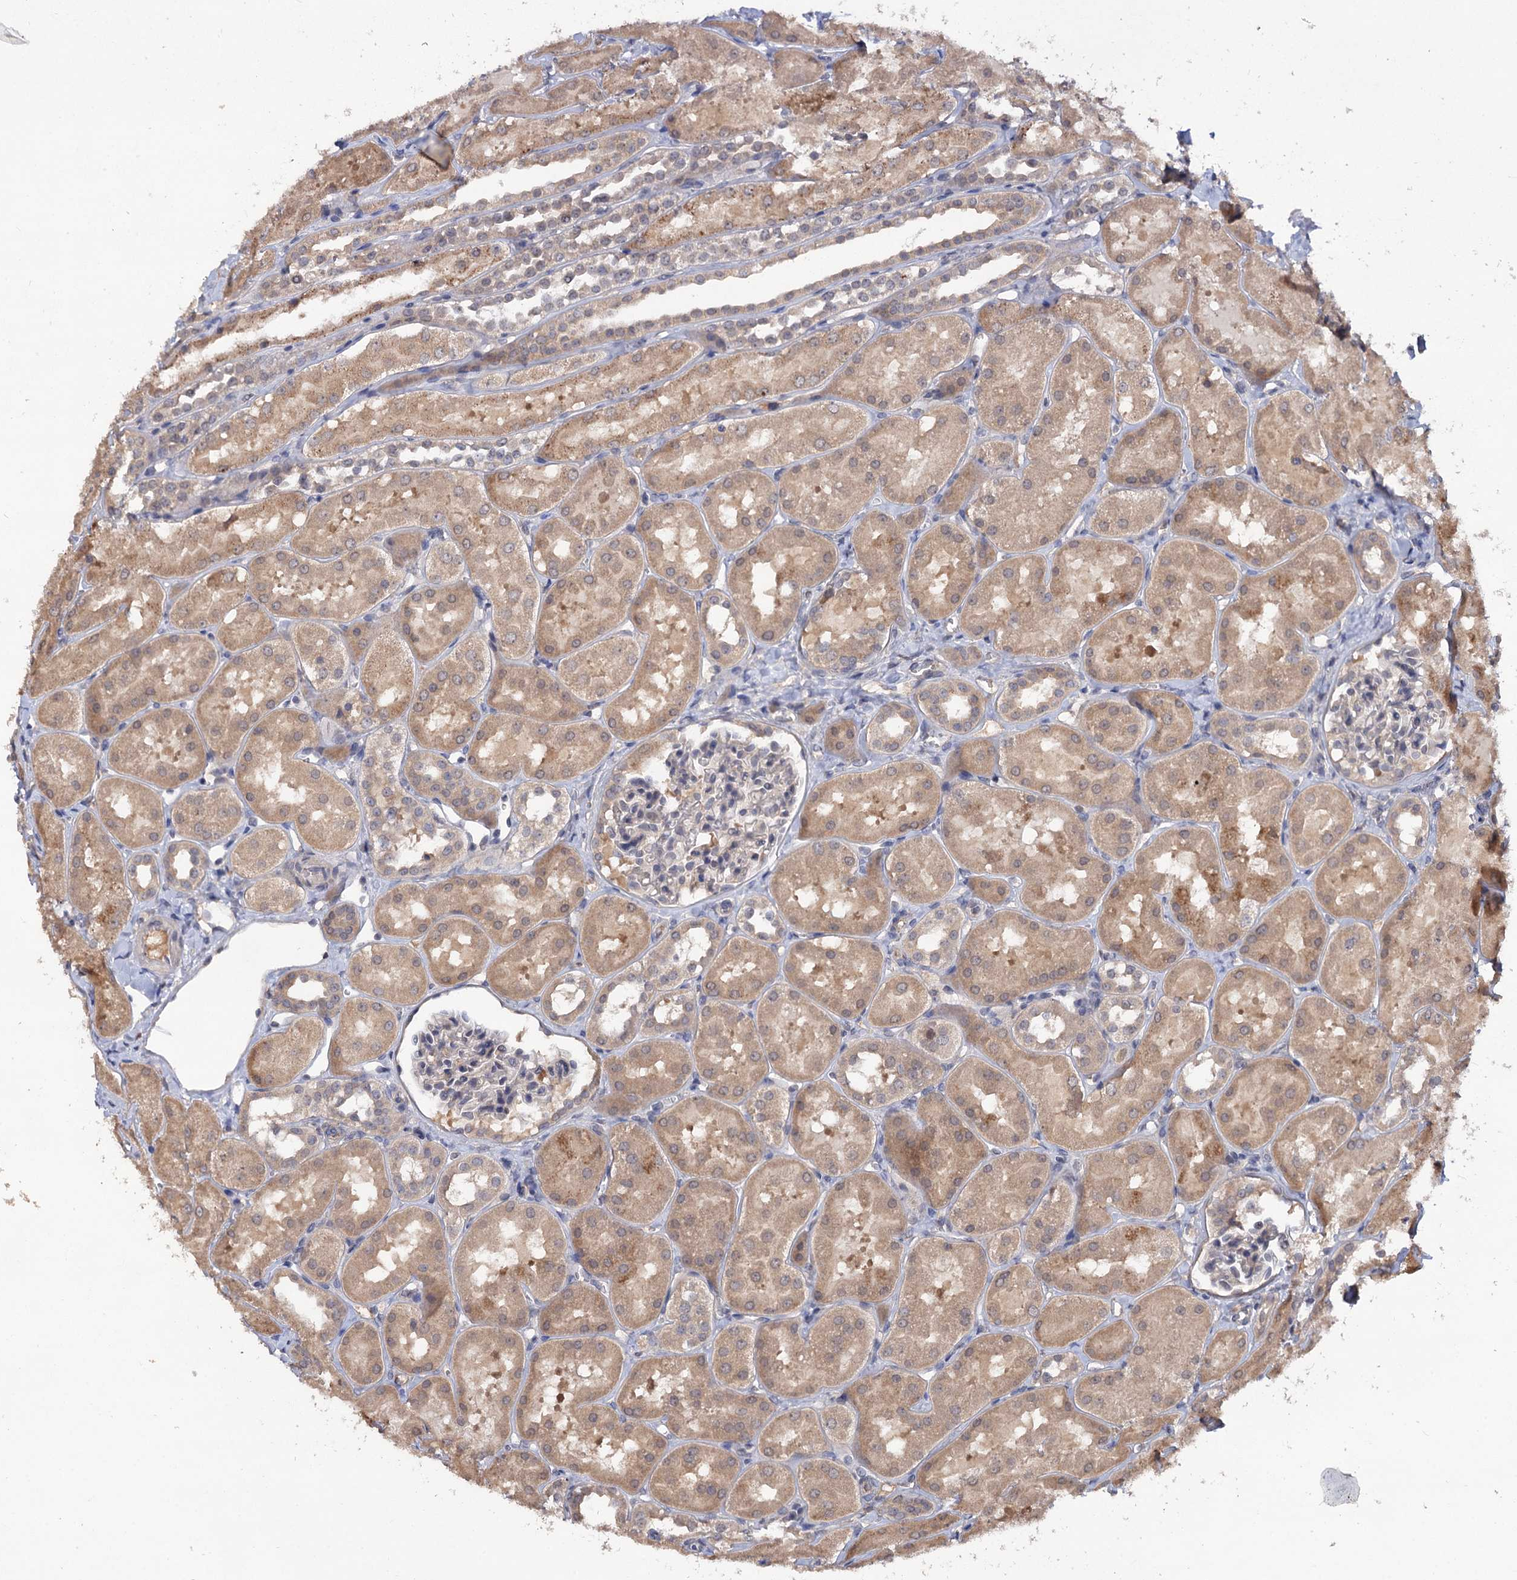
{"staining": {"intensity": "negative", "quantity": "none", "location": "none"}, "tissue": "kidney", "cell_type": "Cells in glomeruli", "image_type": "normal", "snomed": [{"axis": "morphology", "description": "Normal tissue, NOS"}, {"axis": "topography", "description": "Kidney"}, {"axis": "topography", "description": "Urinary bladder"}], "caption": "Human kidney stained for a protein using immunohistochemistry demonstrates no staining in cells in glomeruli.", "gene": "NUDCD2", "patient": {"sex": "male", "age": 16}}